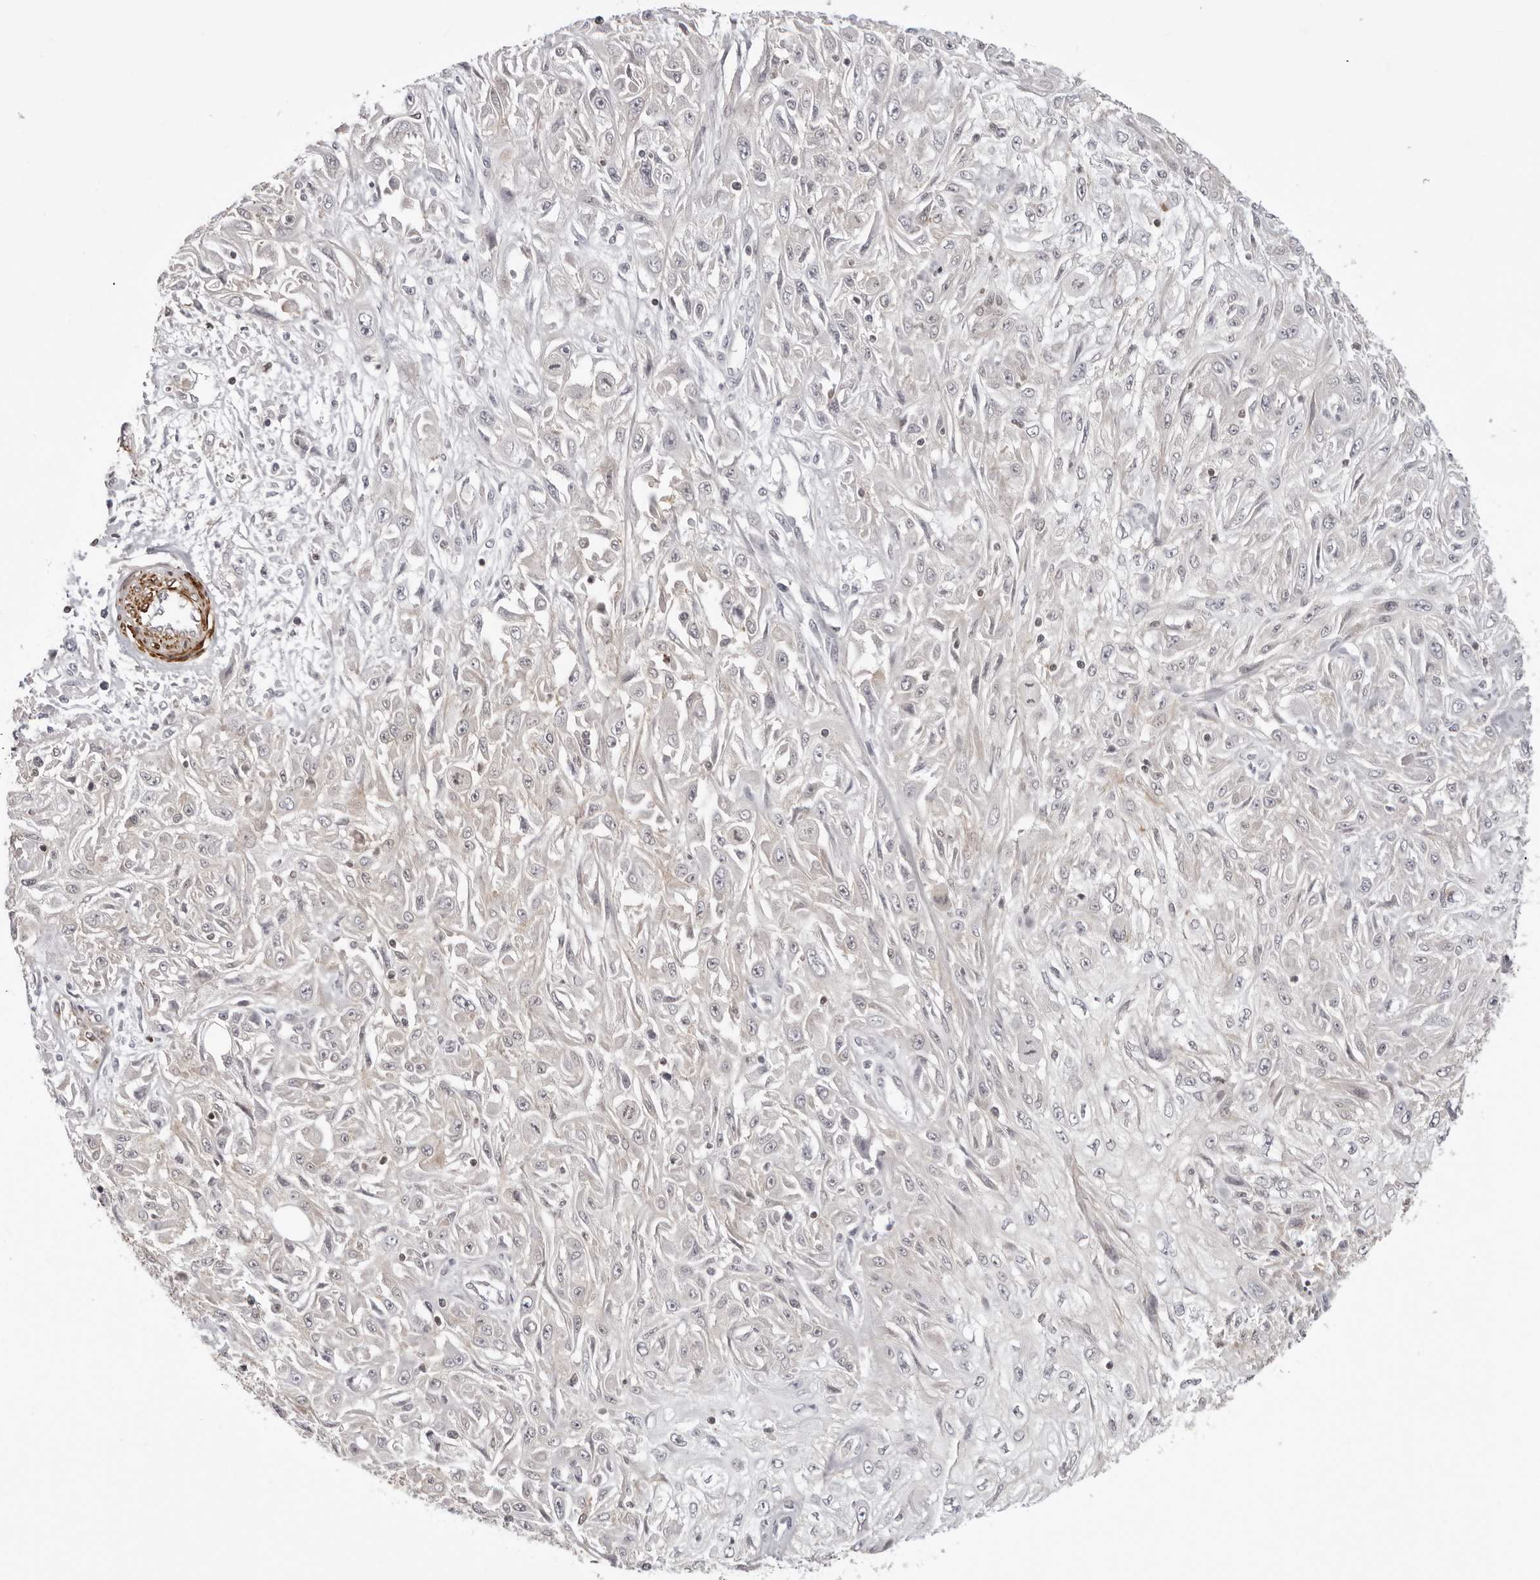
{"staining": {"intensity": "negative", "quantity": "none", "location": "none"}, "tissue": "skin cancer", "cell_type": "Tumor cells", "image_type": "cancer", "snomed": [{"axis": "morphology", "description": "Squamous cell carcinoma, NOS"}, {"axis": "morphology", "description": "Squamous cell carcinoma, metastatic, NOS"}, {"axis": "topography", "description": "Skin"}, {"axis": "topography", "description": "Lymph node"}], "caption": "This is a histopathology image of immunohistochemistry staining of skin cancer, which shows no expression in tumor cells.", "gene": "UNK", "patient": {"sex": "male", "age": 75}}